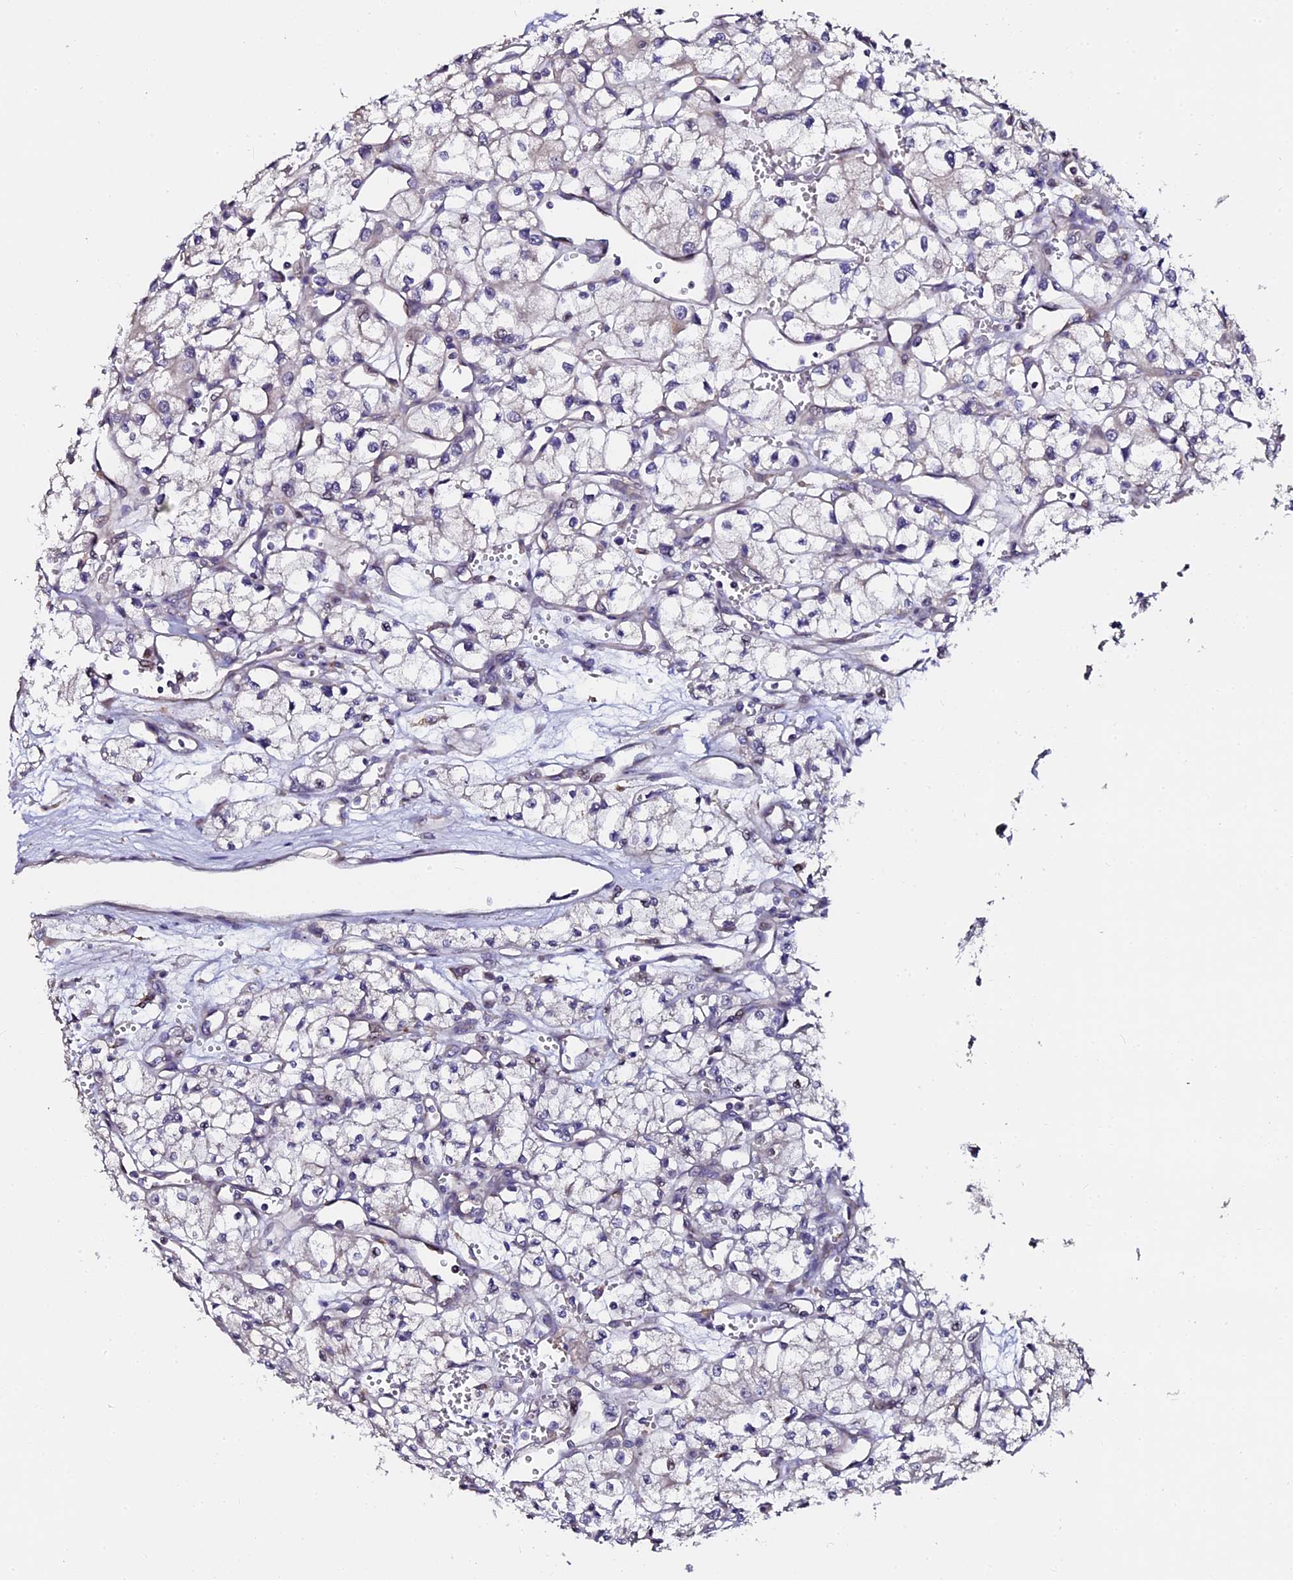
{"staining": {"intensity": "negative", "quantity": "none", "location": "none"}, "tissue": "renal cancer", "cell_type": "Tumor cells", "image_type": "cancer", "snomed": [{"axis": "morphology", "description": "Adenocarcinoma, NOS"}, {"axis": "topography", "description": "Kidney"}], "caption": "This is an immunohistochemistry micrograph of adenocarcinoma (renal). There is no positivity in tumor cells.", "gene": "GPN3", "patient": {"sex": "male", "age": 59}}